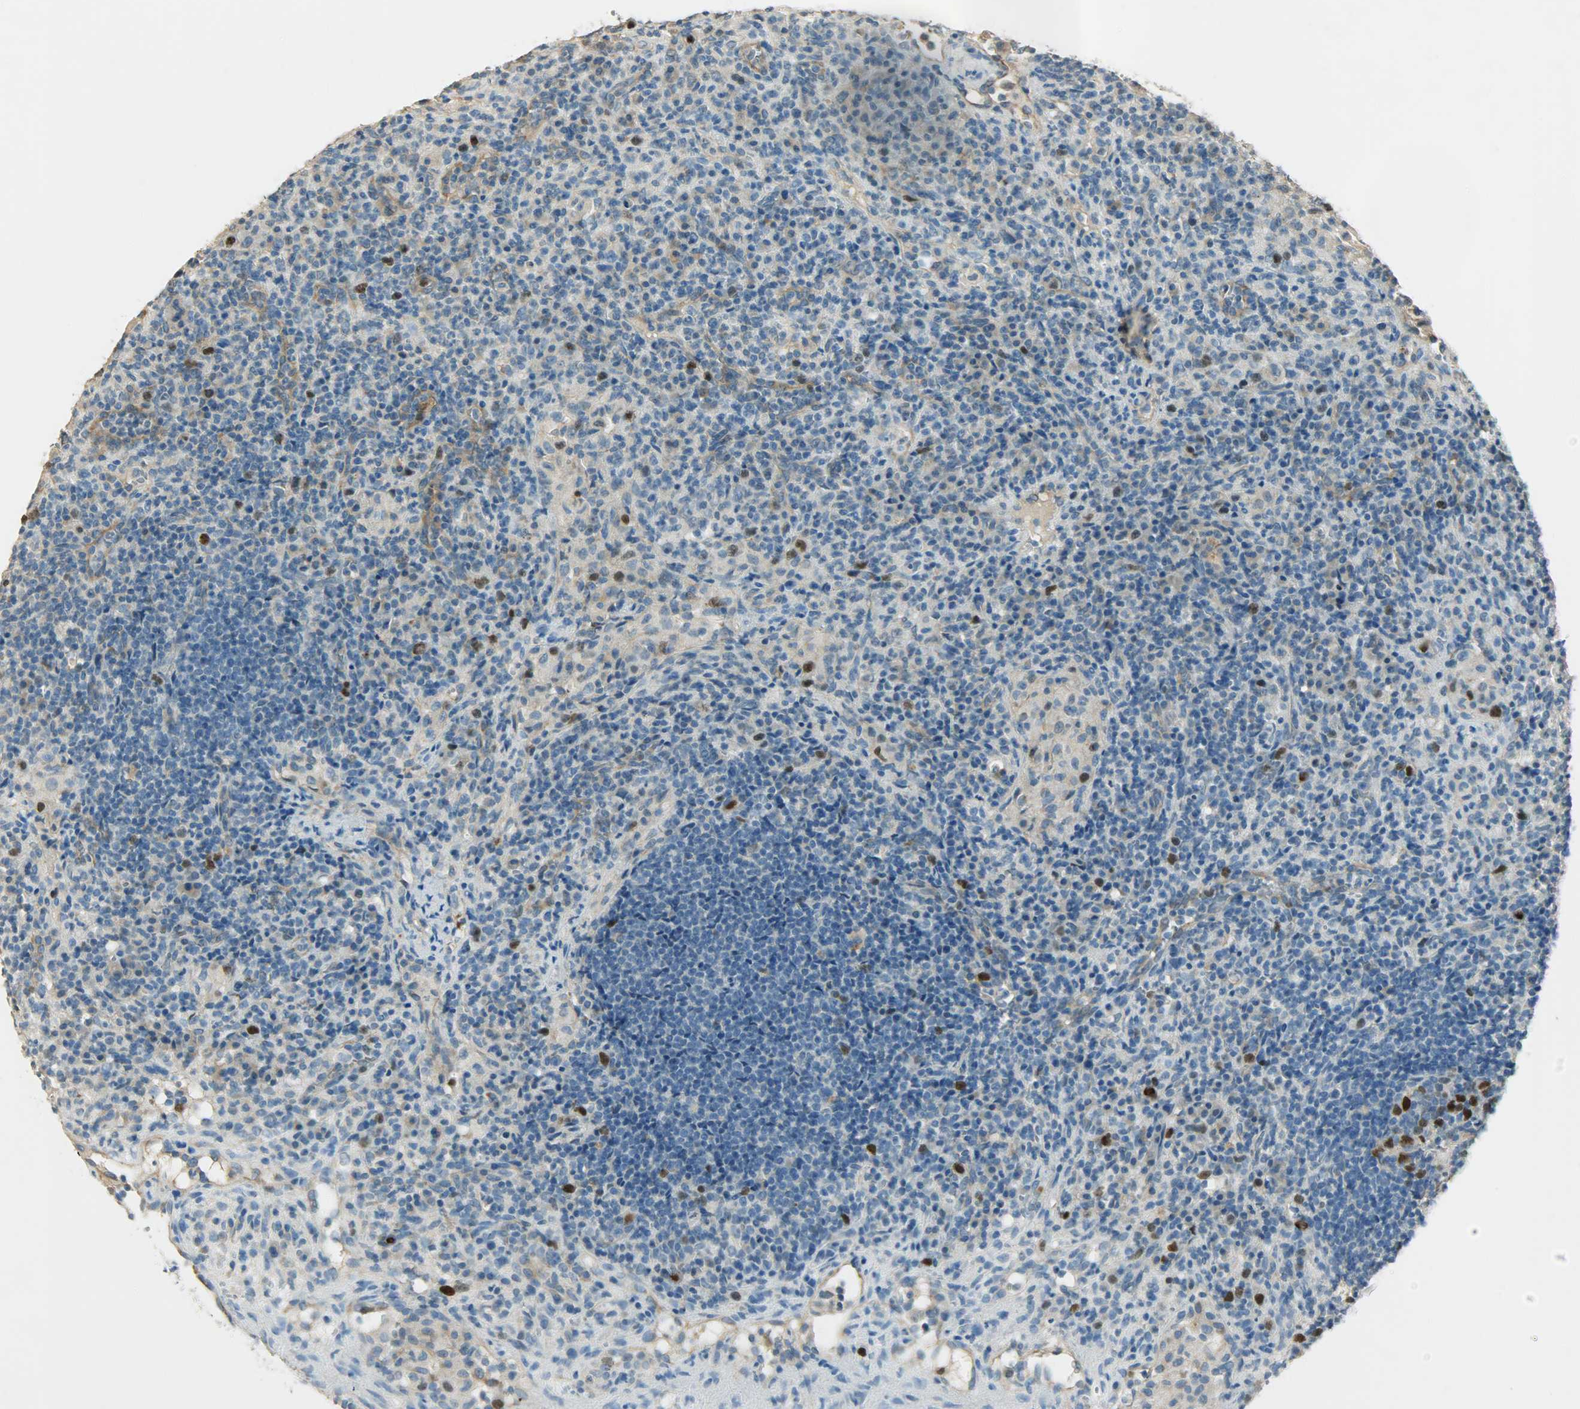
{"staining": {"intensity": "strong", "quantity": "<25%", "location": "cytoplasmic/membranous,nuclear"}, "tissue": "lymphoma", "cell_type": "Tumor cells", "image_type": "cancer", "snomed": [{"axis": "morphology", "description": "Hodgkin's disease, NOS"}, {"axis": "topography", "description": "Lymph node"}], "caption": "Hodgkin's disease stained with IHC shows strong cytoplasmic/membranous and nuclear expression in approximately <25% of tumor cells.", "gene": "TPX2", "patient": {"sex": "male", "age": 65}}